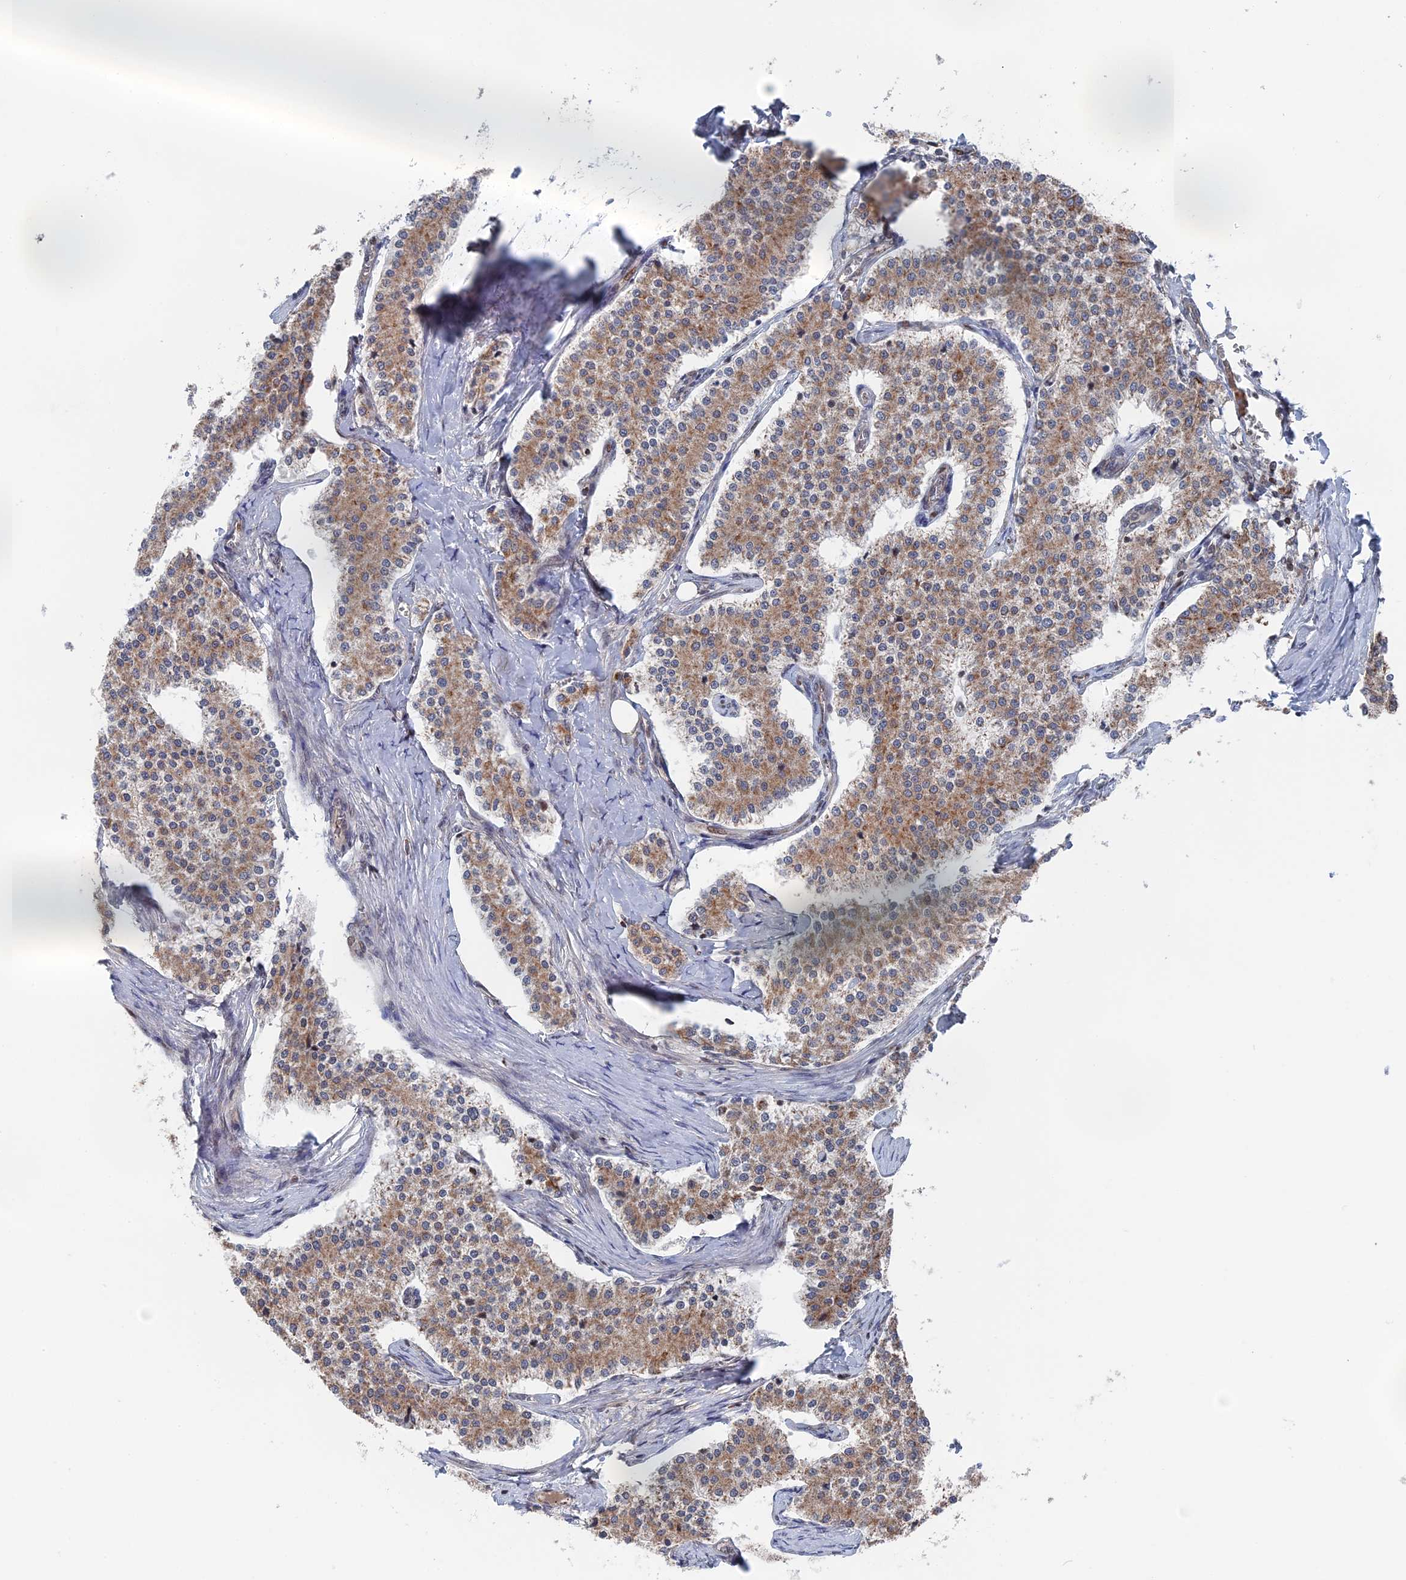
{"staining": {"intensity": "weak", "quantity": ">75%", "location": "cytoplasmic/membranous"}, "tissue": "carcinoid", "cell_type": "Tumor cells", "image_type": "cancer", "snomed": [{"axis": "morphology", "description": "Carcinoid, malignant, NOS"}, {"axis": "topography", "description": "Colon"}], "caption": "The photomicrograph exhibits a brown stain indicating the presence of a protein in the cytoplasmic/membranous of tumor cells in carcinoid (malignant).", "gene": "IL7", "patient": {"sex": "female", "age": 52}}